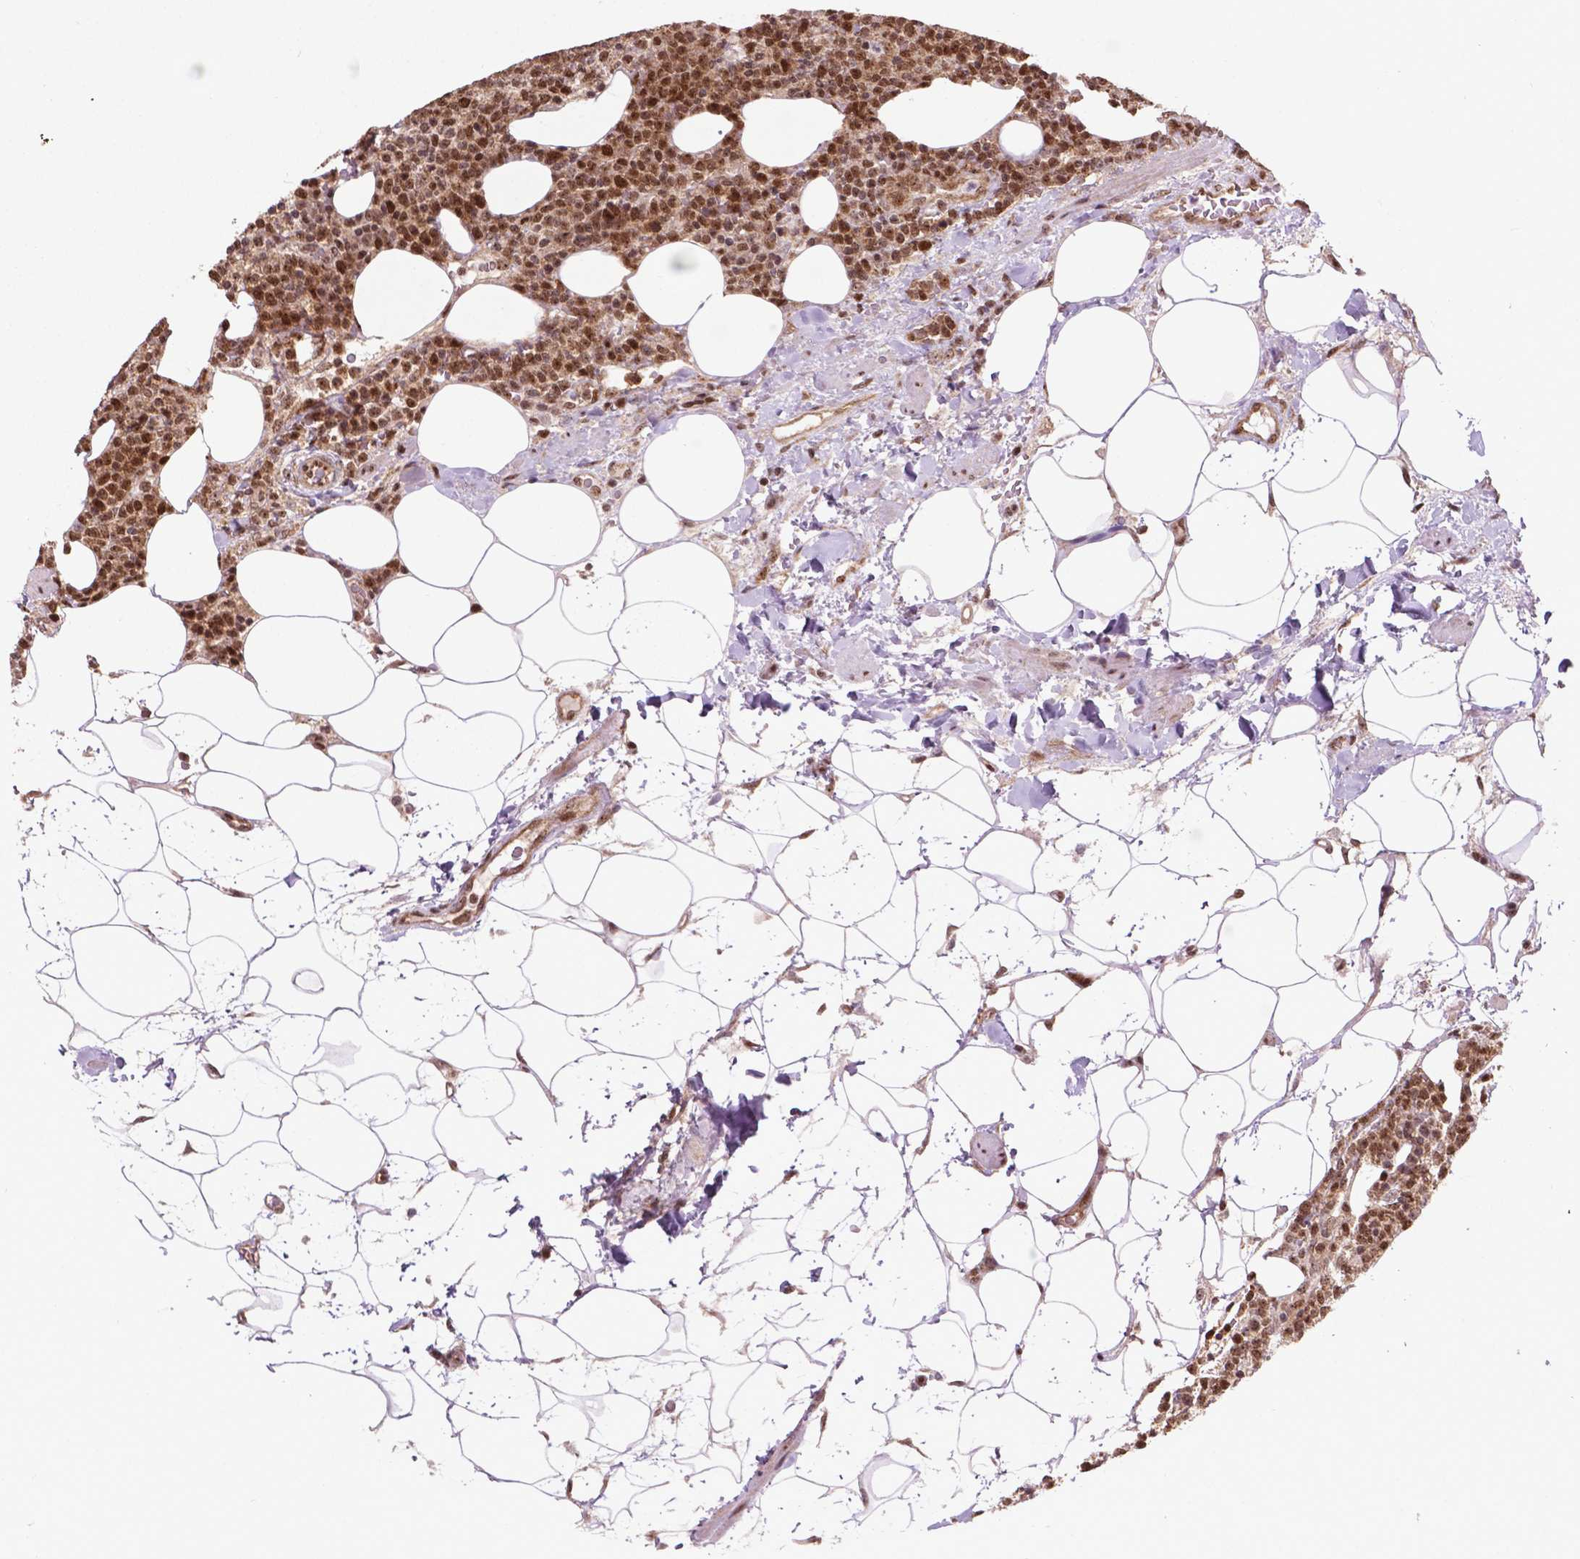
{"staining": {"intensity": "moderate", "quantity": ">75%", "location": "nuclear"}, "tissue": "lymphoma", "cell_type": "Tumor cells", "image_type": "cancer", "snomed": [{"axis": "morphology", "description": "Malignant lymphoma, non-Hodgkin's type, High grade"}, {"axis": "topography", "description": "Lymph node"}], "caption": "Lymphoma stained with a protein marker shows moderate staining in tumor cells.", "gene": "CSNK2A1", "patient": {"sex": "male", "age": 61}}